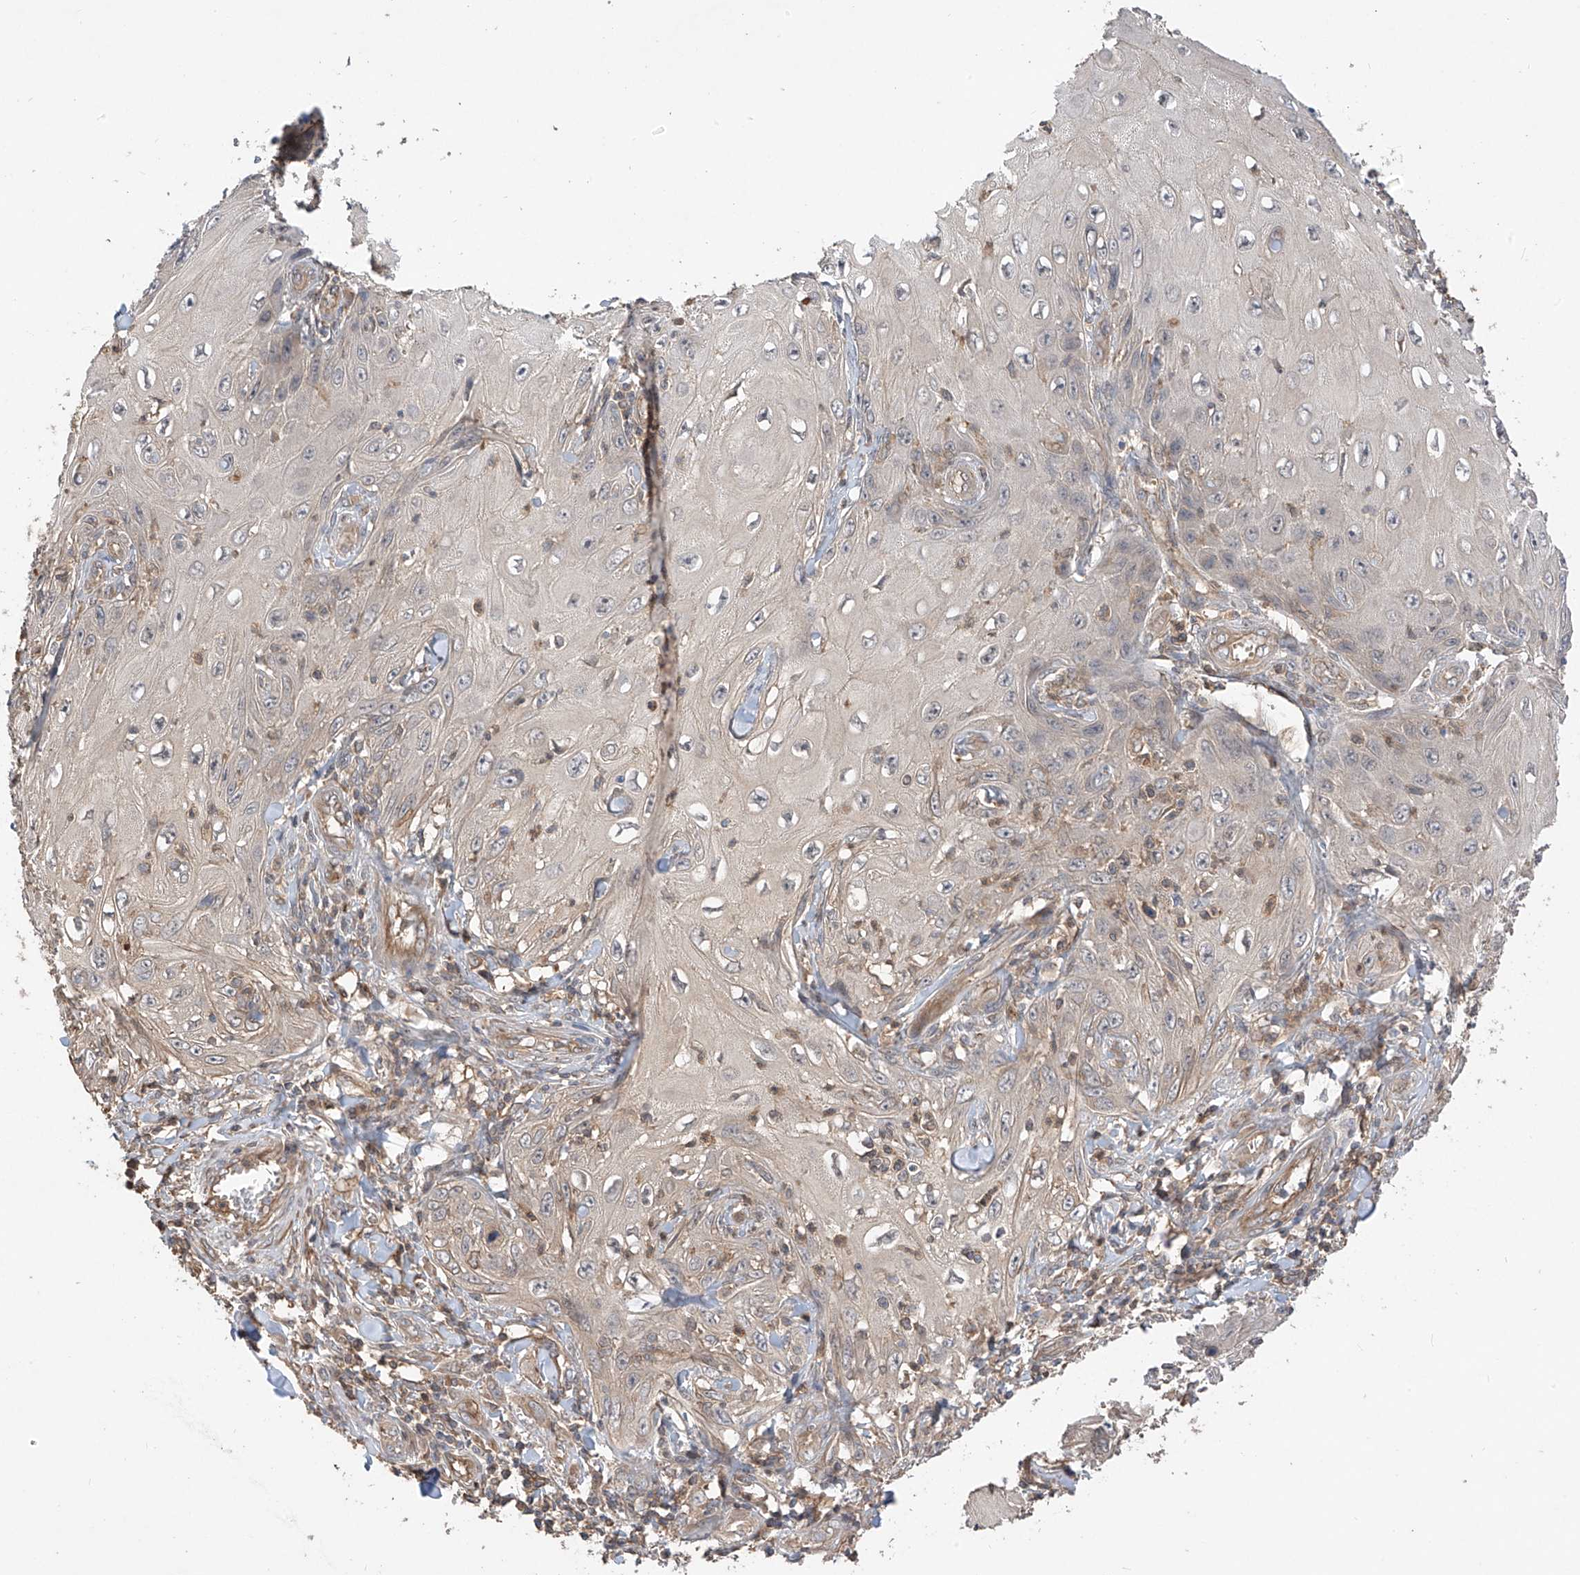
{"staining": {"intensity": "negative", "quantity": "none", "location": "none"}, "tissue": "skin cancer", "cell_type": "Tumor cells", "image_type": "cancer", "snomed": [{"axis": "morphology", "description": "Squamous cell carcinoma, NOS"}, {"axis": "topography", "description": "Skin"}], "caption": "Immunohistochemical staining of human skin cancer demonstrates no significant staining in tumor cells.", "gene": "CACNA2D4", "patient": {"sex": "female", "age": 73}}